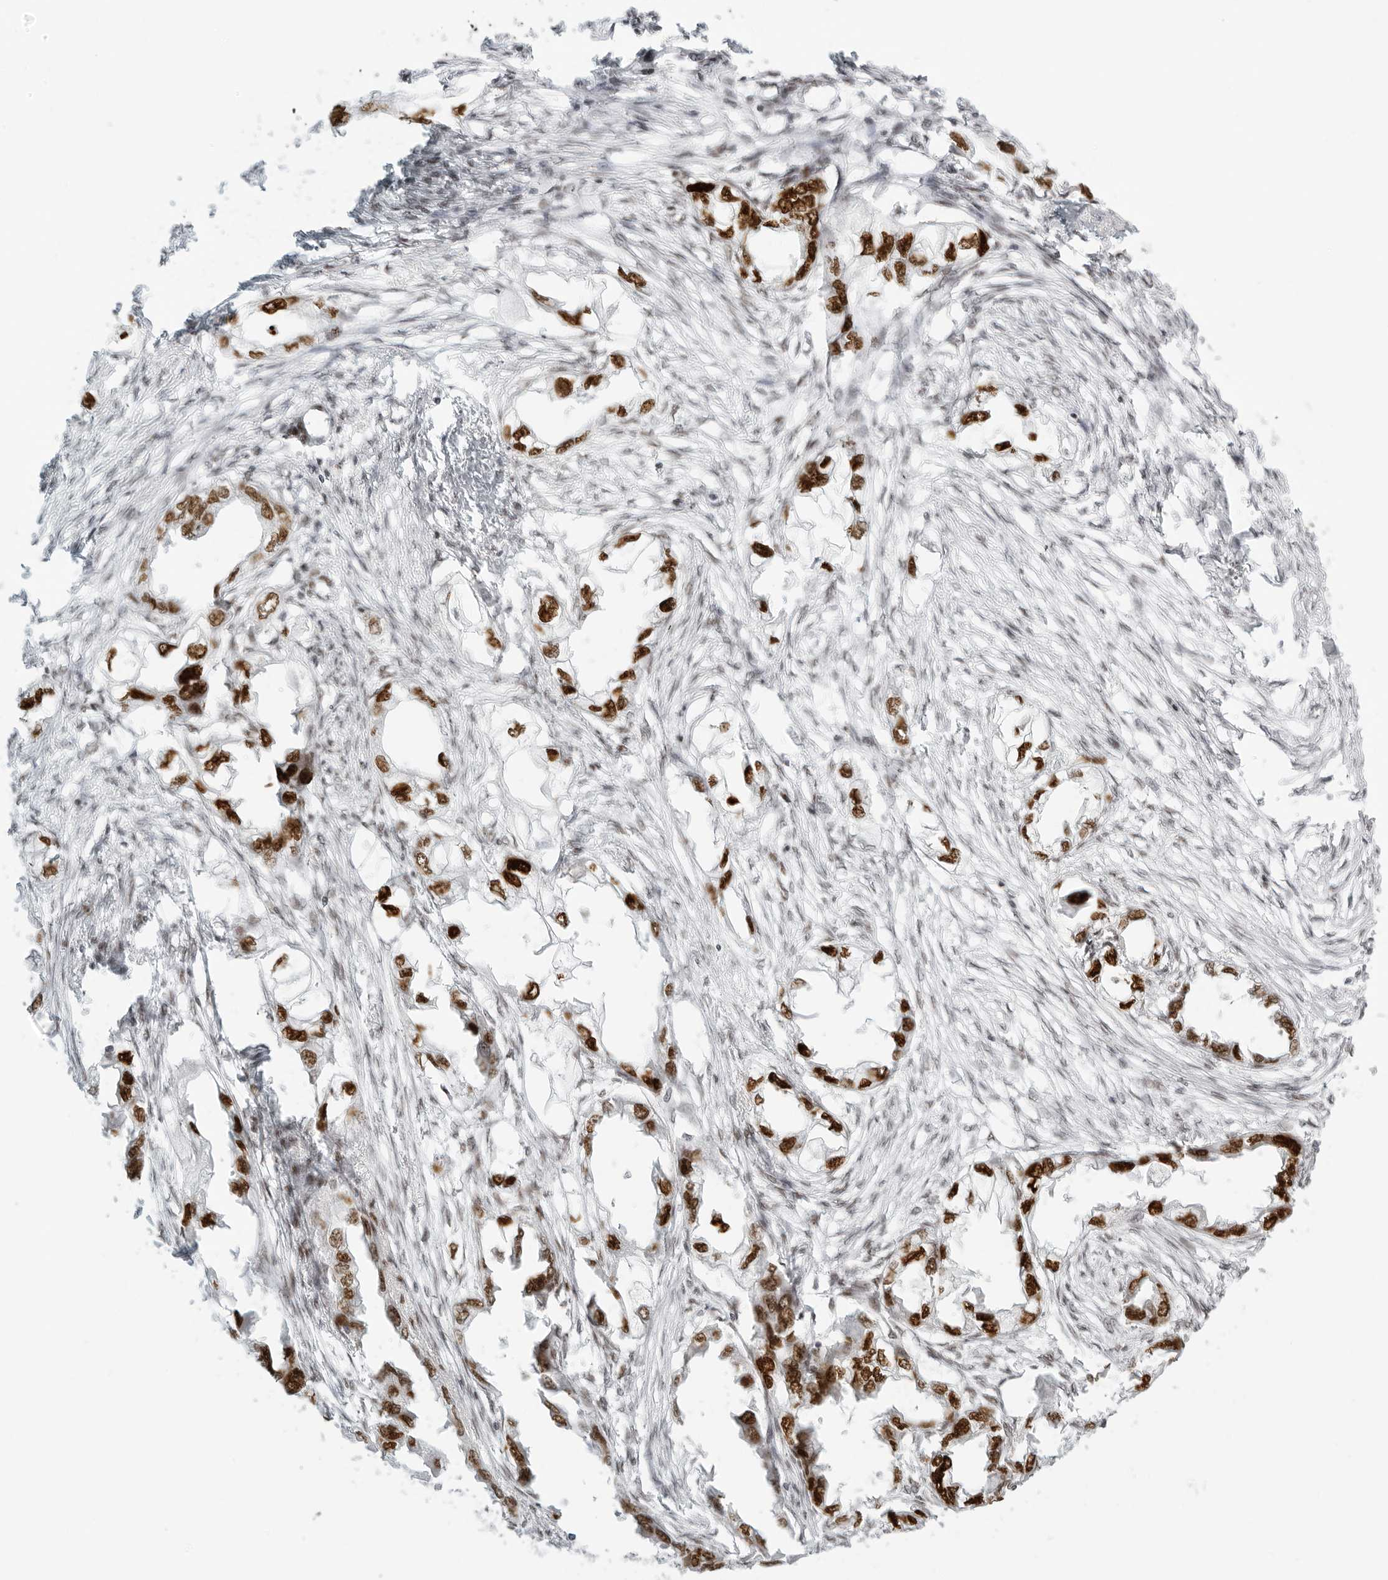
{"staining": {"intensity": "strong", "quantity": ">75%", "location": "nuclear"}, "tissue": "endometrial cancer", "cell_type": "Tumor cells", "image_type": "cancer", "snomed": [{"axis": "morphology", "description": "Adenocarcinoma, NOS"}, {"axis": "morphology", "description": "Adenocarcinoma, metastatic, NOS"}, {"axis": "topography", "description": "Adipose tissue"}, {"axis": "topography", "description": "Endometrium"}], "caption": "Endometrial adenocarcinoma was stained to show a protein in brown. There is high levels of strong nuclear expression in approximately >75% of tumor cells.", "gene": "RCC1", "patient": {"sex": "female", "age": 67}}